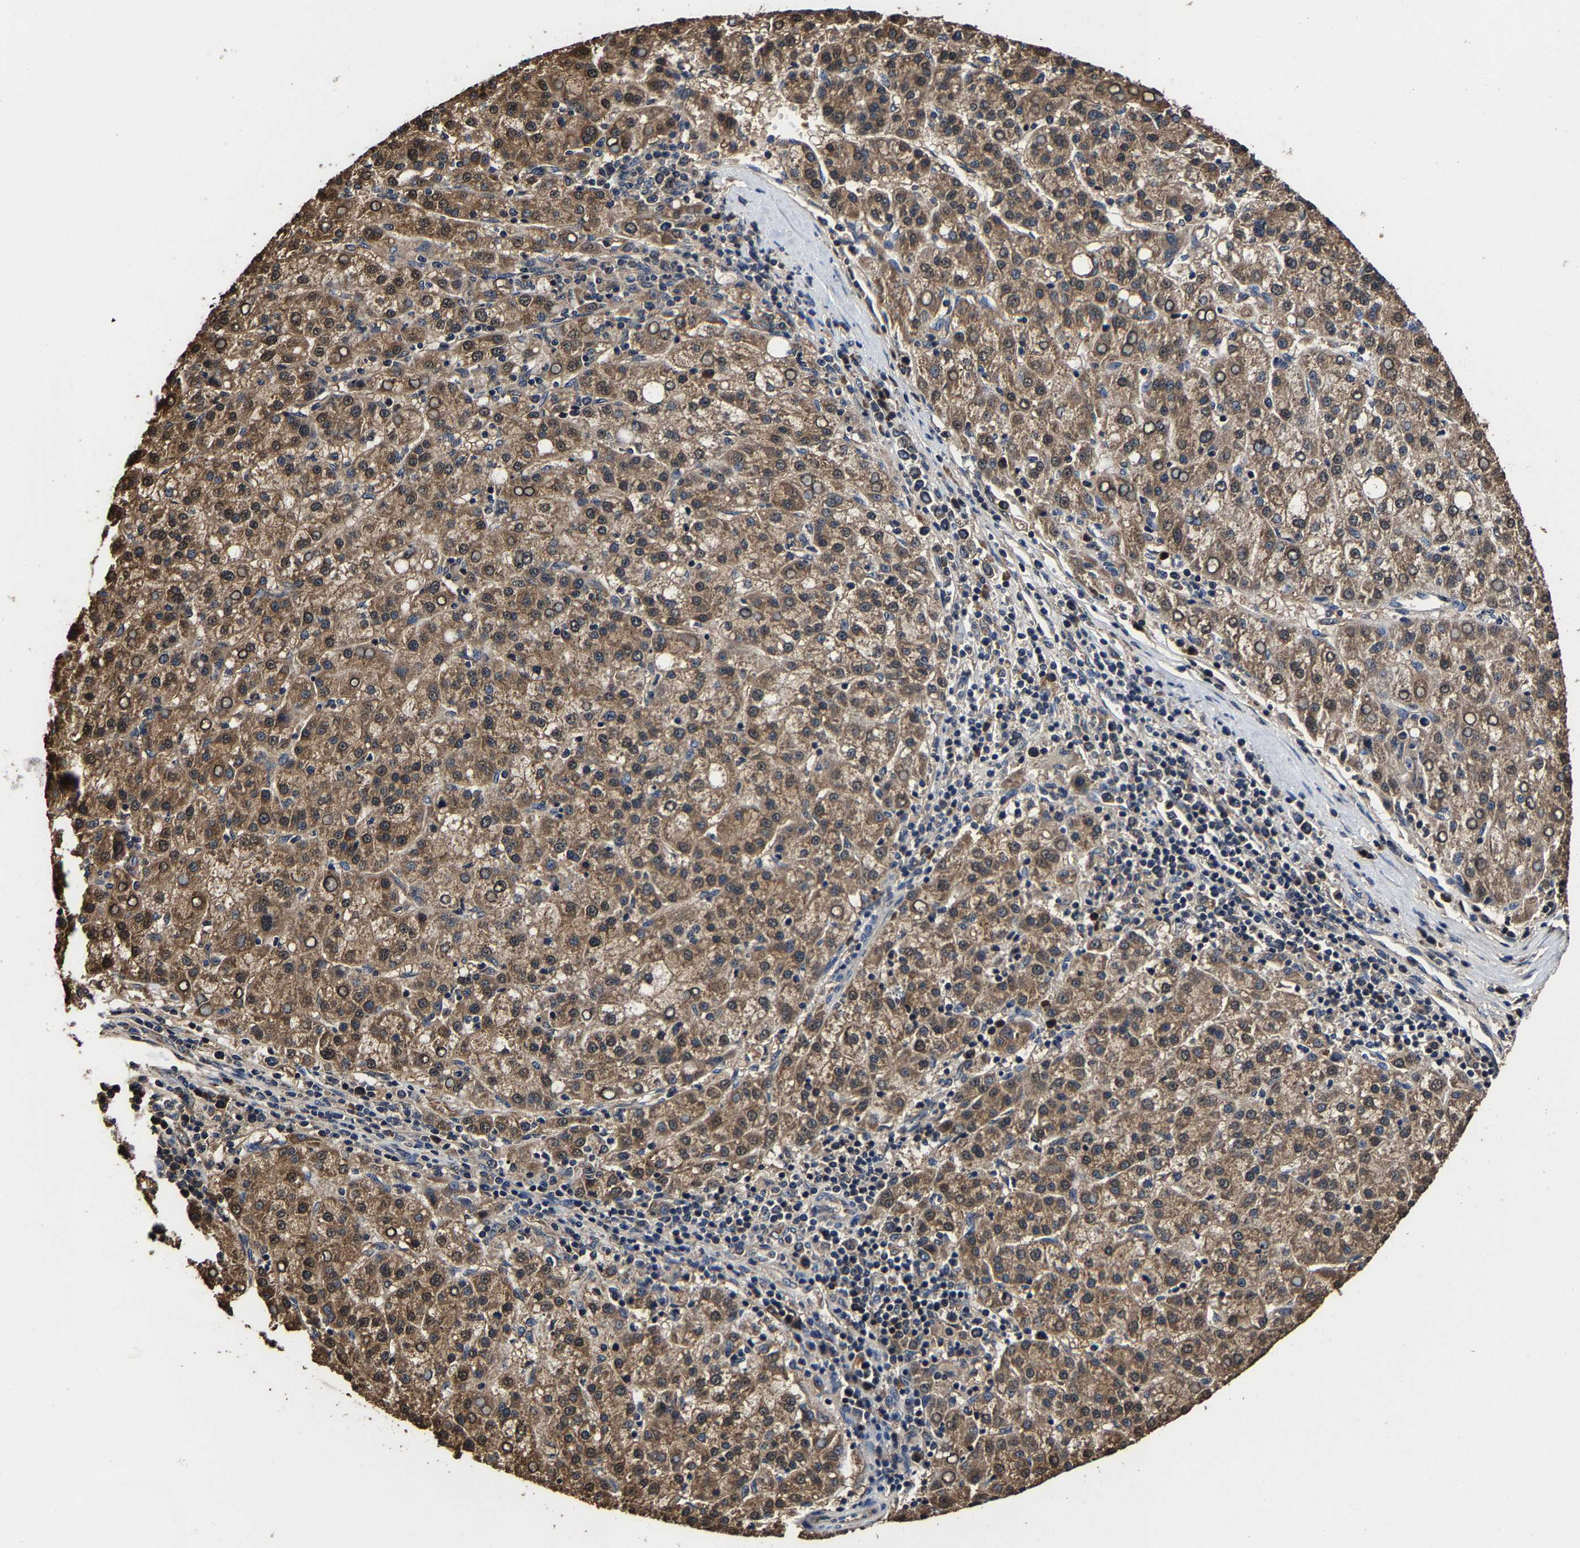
{"staining": {"intensity": "moderate", "quantity": ">75%", "location": "cytoplasmic/membranous"}, "tissue": "liver cancer", "cell_type": "Tumor cells", "image_type": "cancer", "snomed": [{"axis": "morphology", "description": "Carcinoma, Hepatocellular, NOS"}, {"axis": "topography", "description": "Liver"}], "caption": "Protein expression analysis of liver cancer reveals moderate cytoplasmic/membranous expression in approximately >75% of tumor cells.", "gene": "EBAG9", "patient": {"sex": "female", "age": 58}}